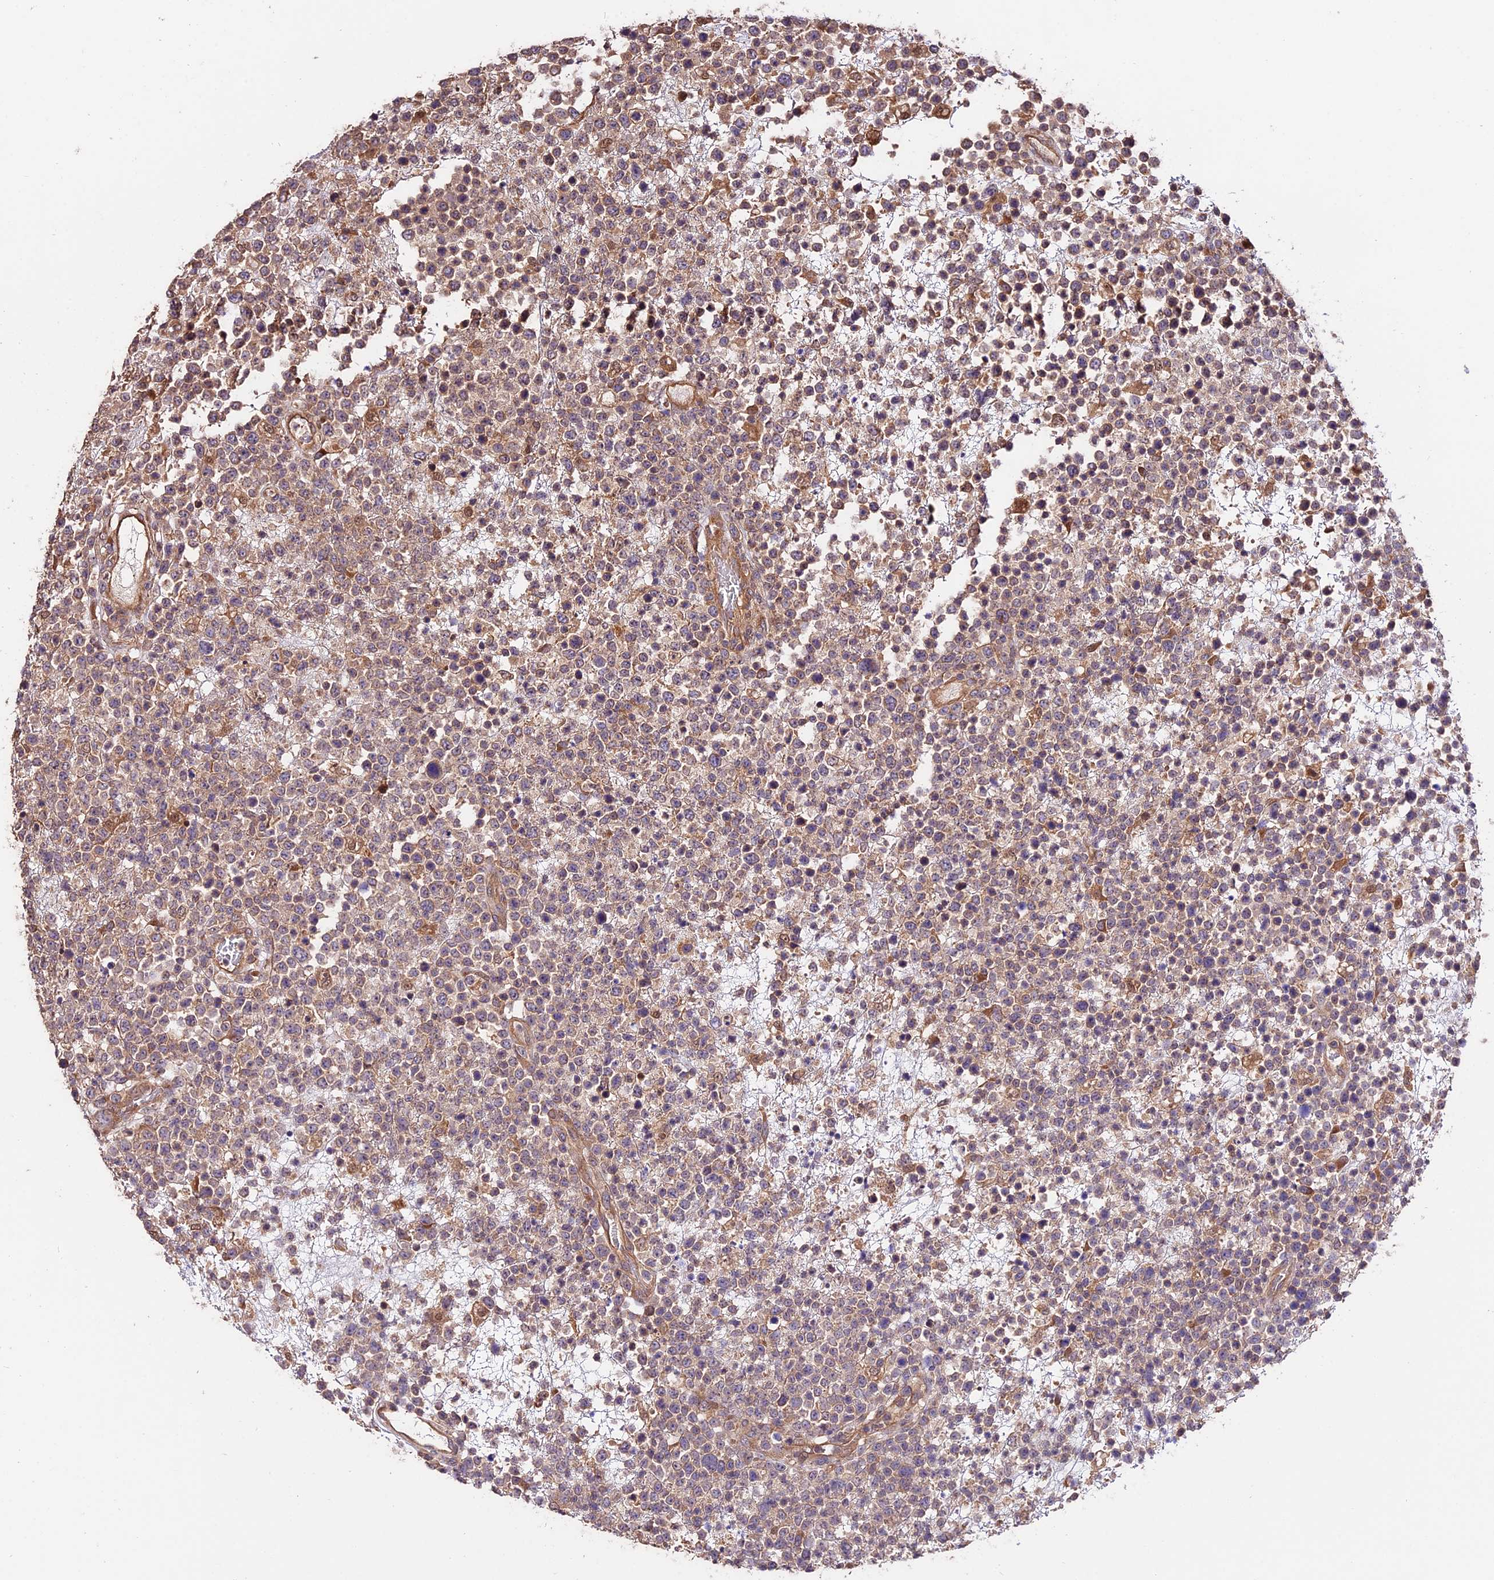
{"staining": {"intensity": "weak", "quantity": ">75%", "location": "cytoplasmic/membranous"}, "tissue": "lymphoma", "cell_type": "Tumor cells", "image_type": "cancer", "snomed": [{"axis": "morphology", "description": "Malignant lymphoma, non-Hodgkin's type, High grade"}, {"axis": "topography", "description": "Colon"}], "caption": "DAB (3,3'-diaminobenzidine) immunohistochemical staining of human lymphoma reveals weak cytoplasmic/membranous protein staining in about >75% of tumor cells. (brown staining indicates protein expression, while blue staining denotes nuclei).", "gene": "CES3", "patient": {"sex": "female", "age": 53}}